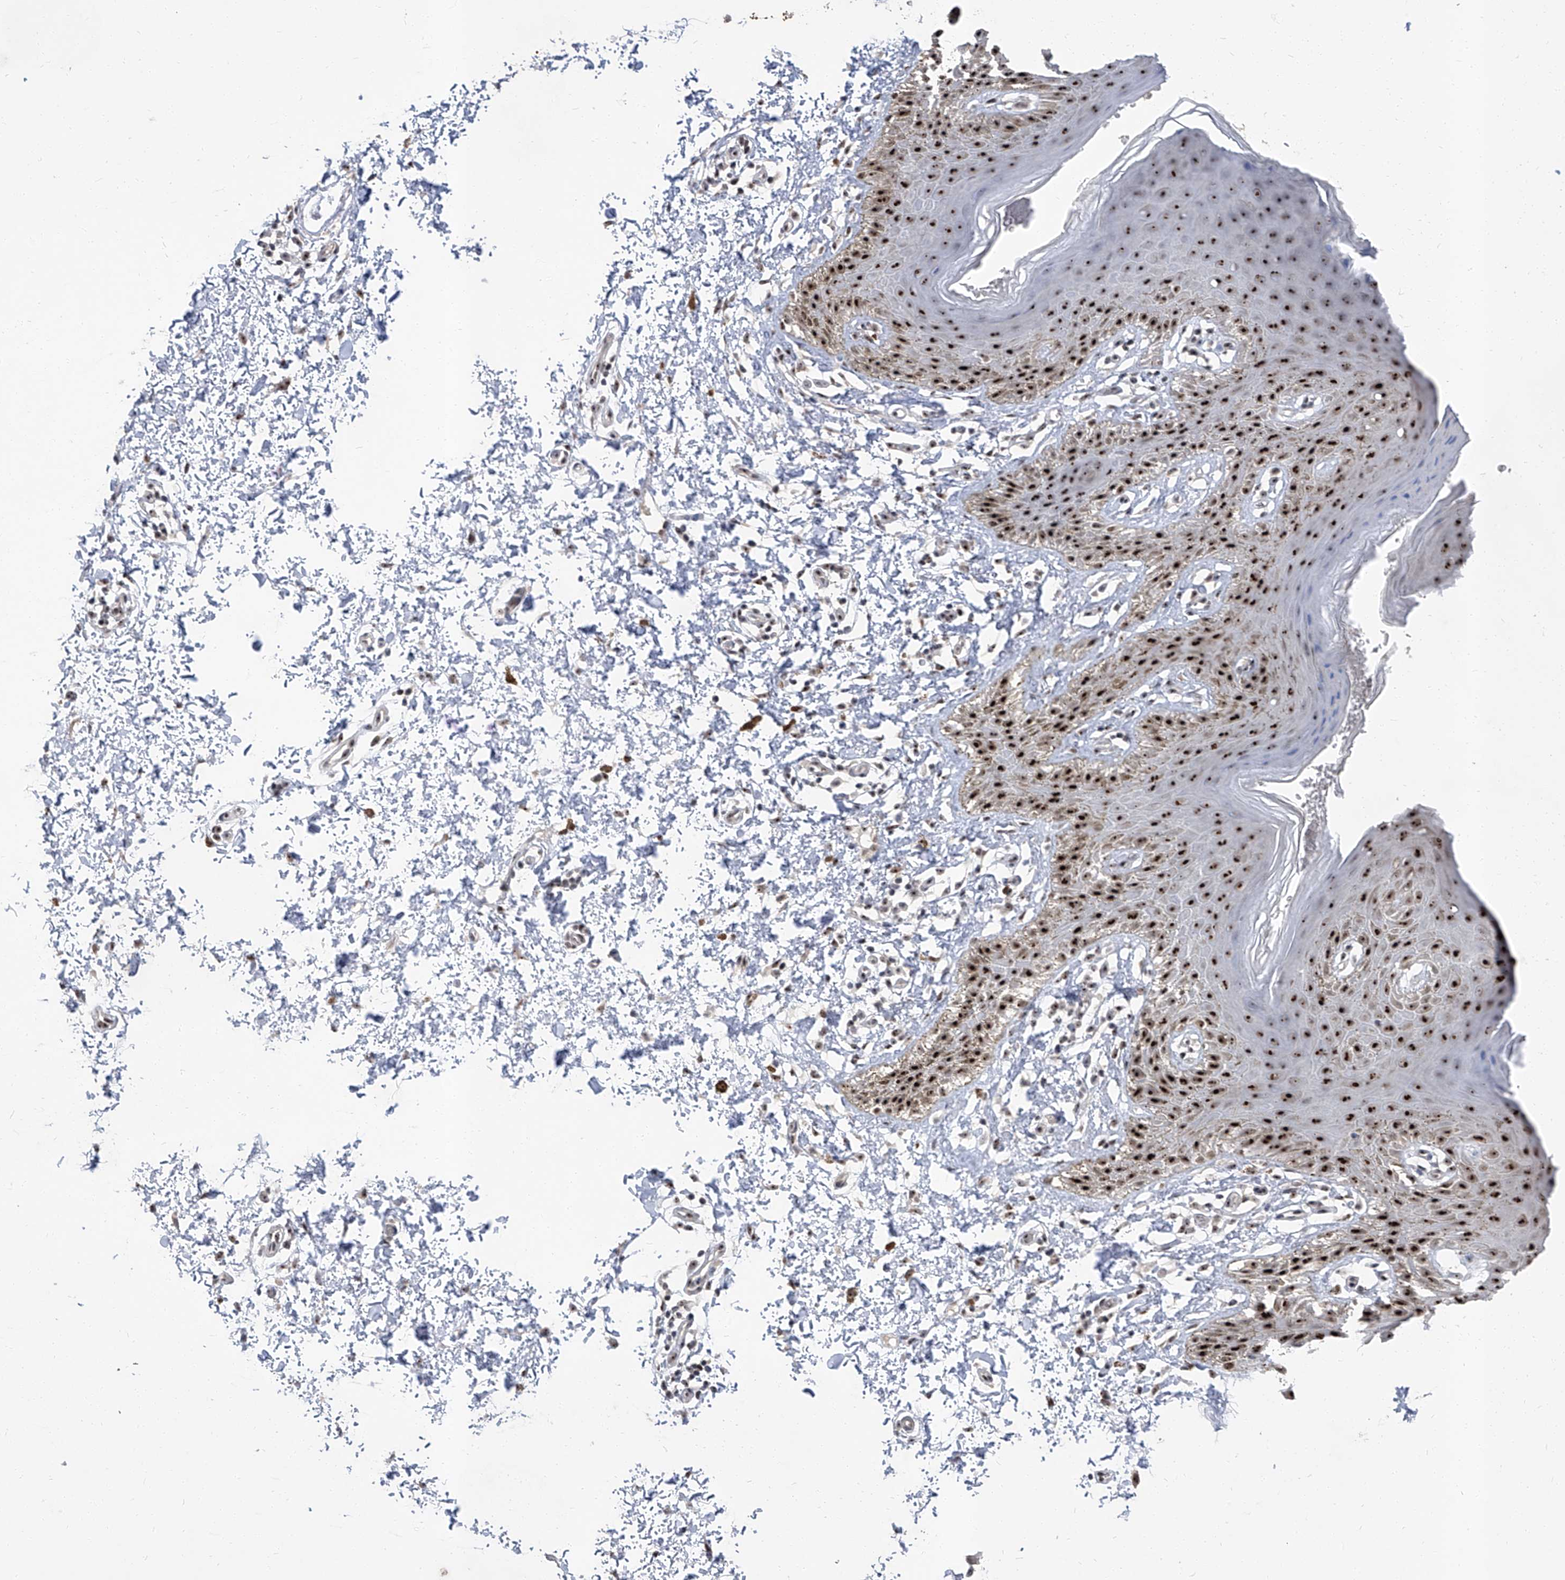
{"staining": {"intensity": "strong", "quantity": ">75%", "location": "nuclear"}, "tissue": "skin", "cell_type": "Epidermal cells", "image_type": "normal", "snomed": [{"axis": "morphology", "description": "Normal tissue, NOS"}, {"axis": "topography", "description": "Anal"}], "caption": "A micrograph of skin stained for a protein displays strong nuclear brown staining in epidermal cells. (Stains: DAB in brown, nuclei in blue, Microscopy: brightfield microscopy at high magnification).", "gene": "CMTR1", "patient": {"sex": "male", "age": 44}}